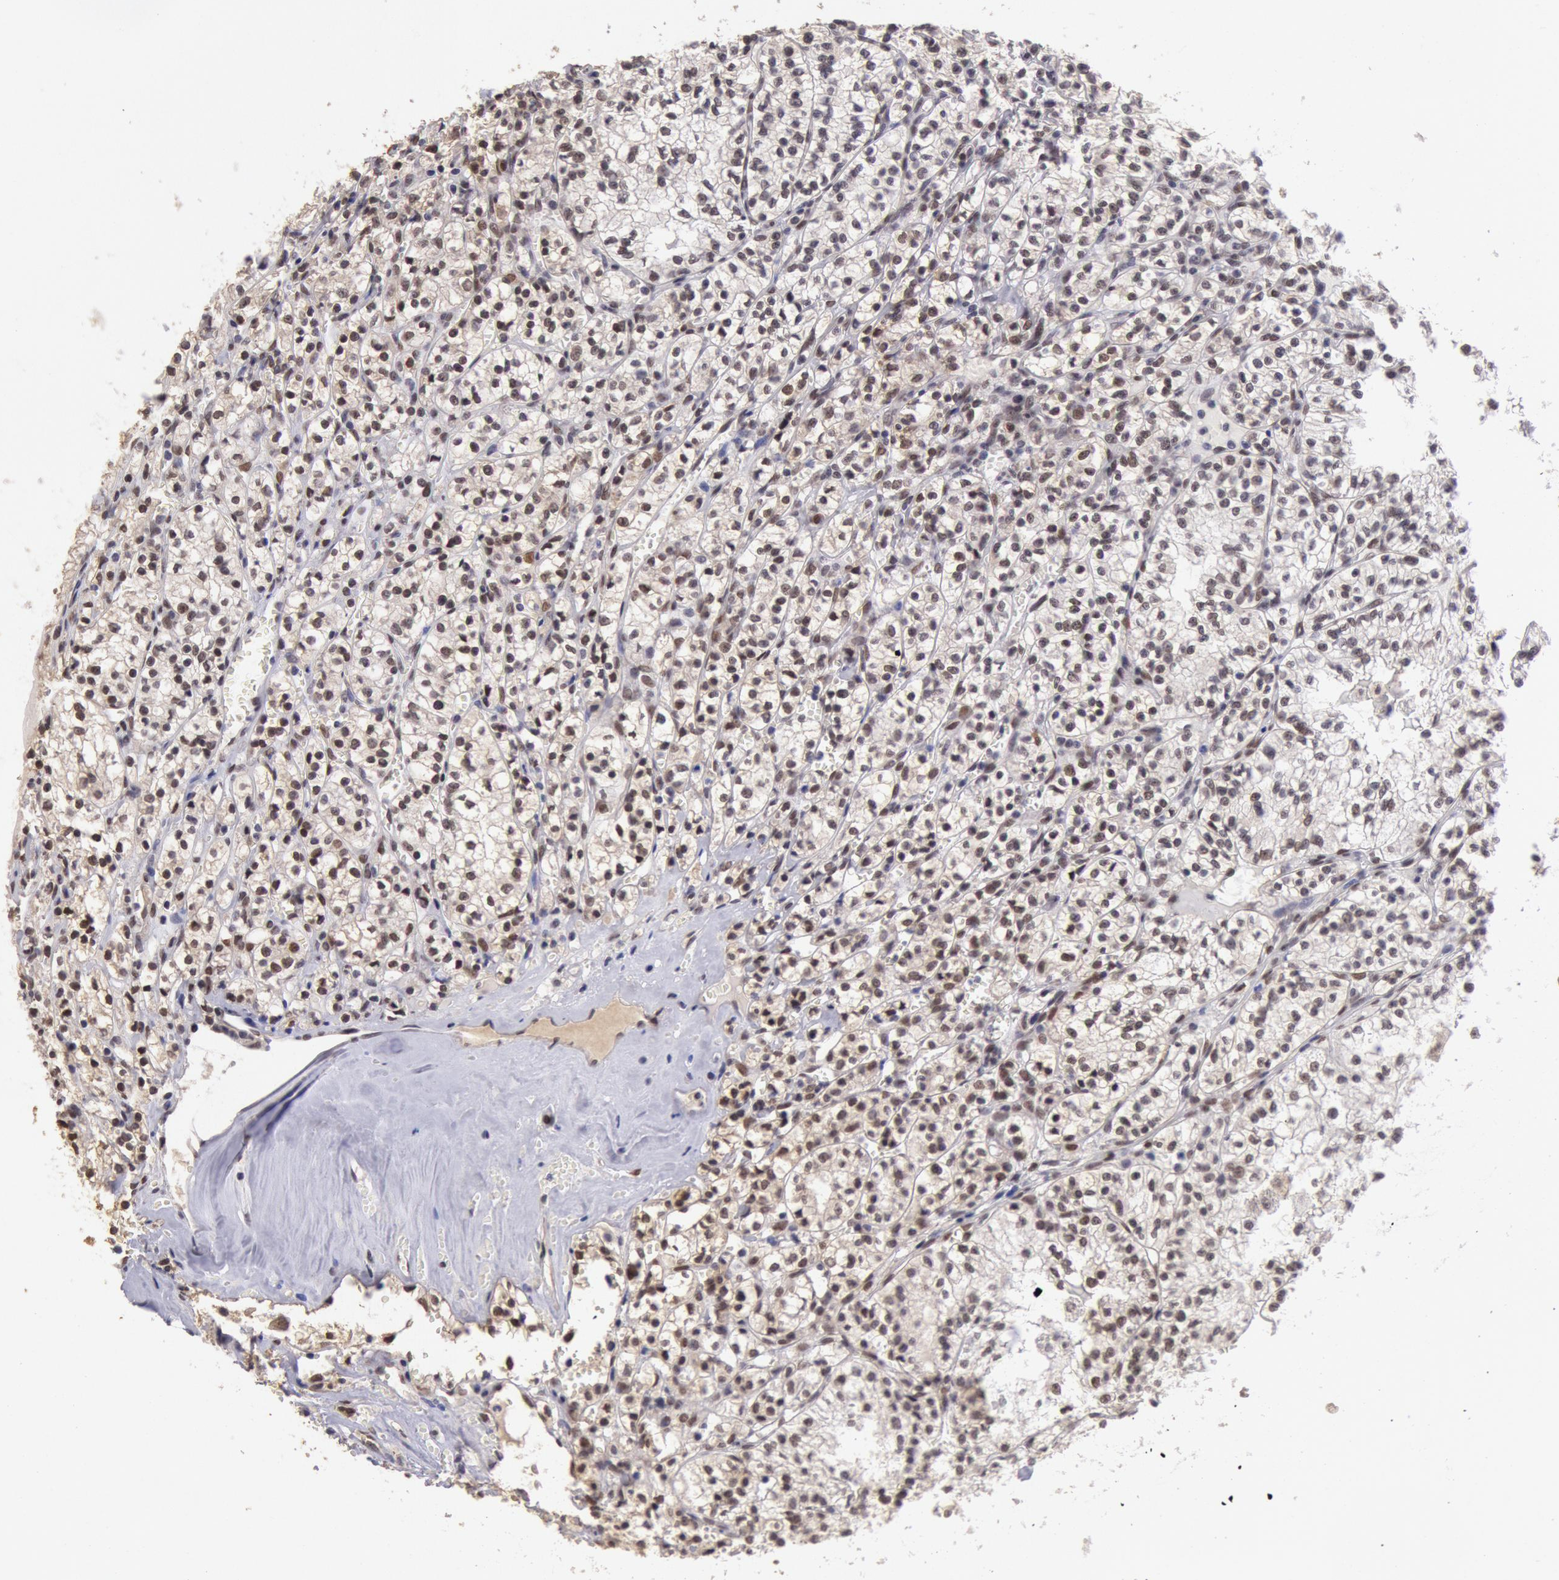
{"staining": {"intensity": "weak", "quantity": "25%-75%", "location": "nuclear"}, "tissue": "renal cancer", "cell_type": "Tumor cells", "image_type": "cancer", "snomed": [{"axis": "morphology", "description": "Adenocarcinoma, NOS"}, {"axis": "topography", "description": "Kidney"}], "caption": "About 25%-75% of tumor cells in human adenocarcinoma (renal) display weak nuclear protein staining as visualized by brown immunohistochemical staining.", "gene": "CDKN2B", "patient": {"sex": "male", "age": 61}}